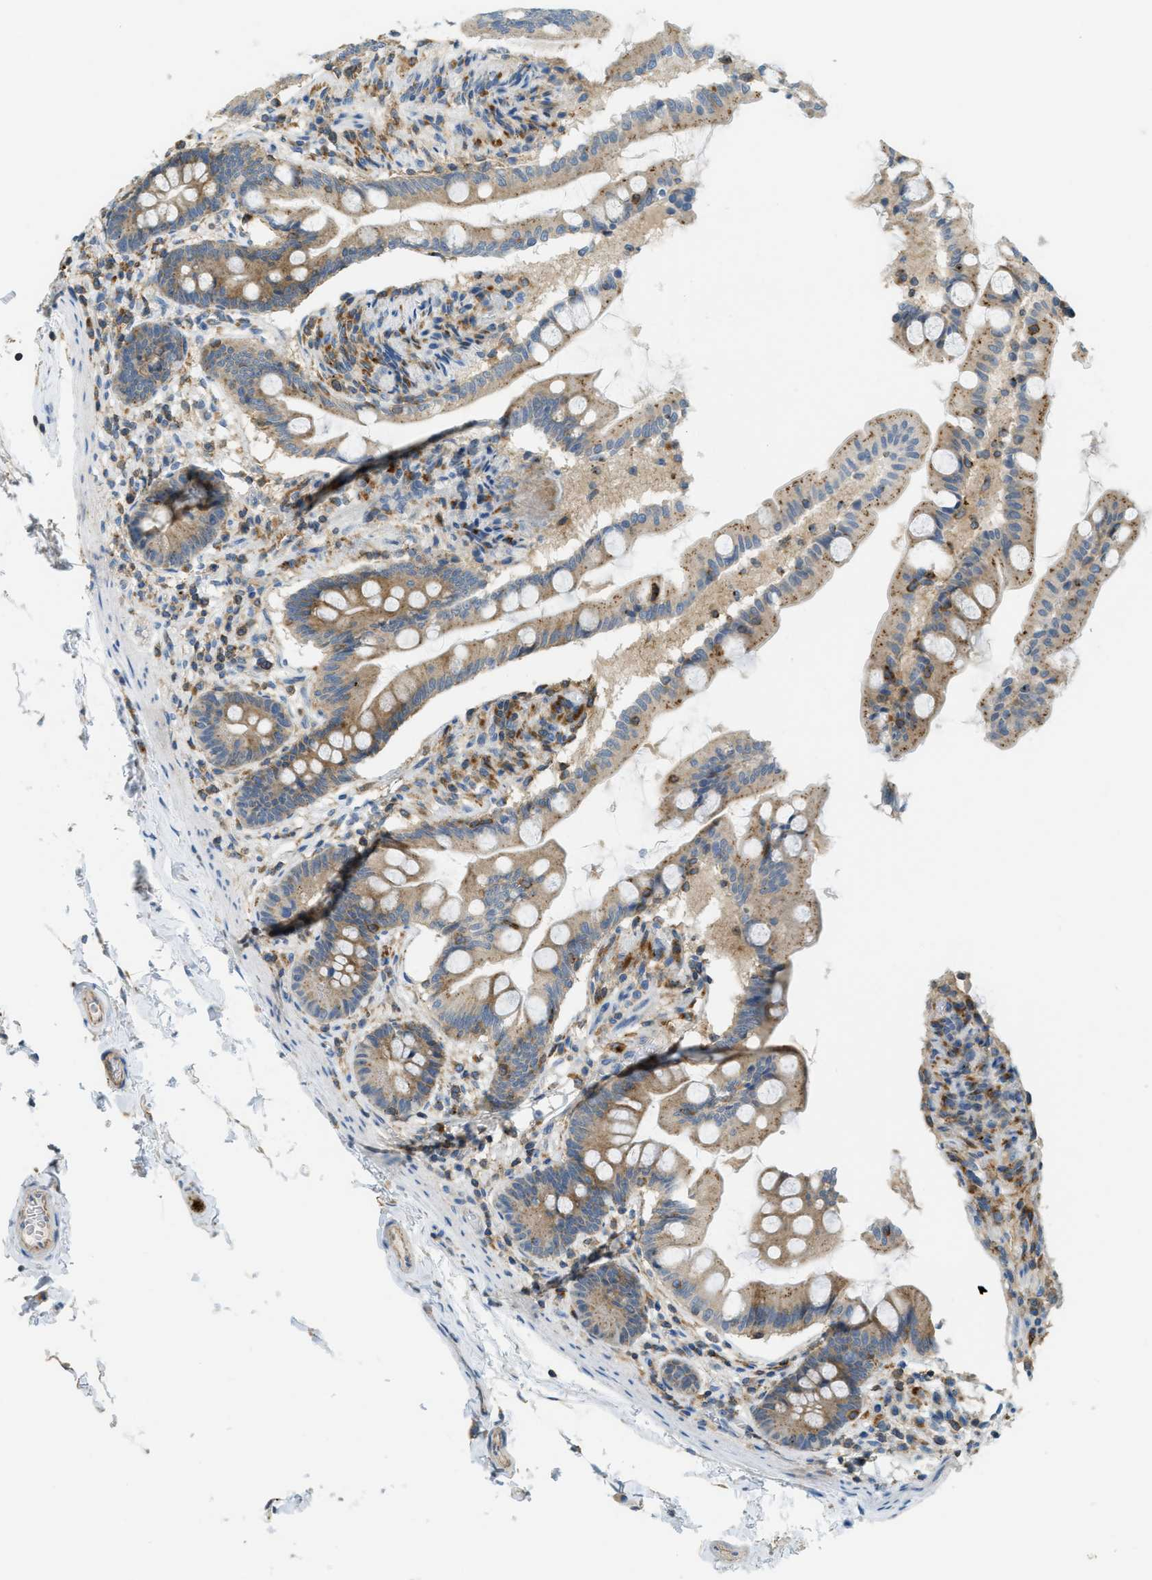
{"staining": {"intensity": "moderate", "quantity": ">75%", "location": "cytoplasmic/membranous"}, "tissue": "small intestine", "cell_type": "Glandular cells", "image_type": "normal", "snomed": [{"axis": "morphology", "description": "Normal tissue, NOS"}, {"axis": "topography", "description": "Small intestine"}], "caption": "Protein staining demonstrates moderate cytoplasmic/membranous positivity in approximately >75% of glandular cells in normal small intestine. (DAB IHC with brightfield microscopy, high magnification).", "gene": "PLBD2", "patient": {"sex": "female", "age": 56}}